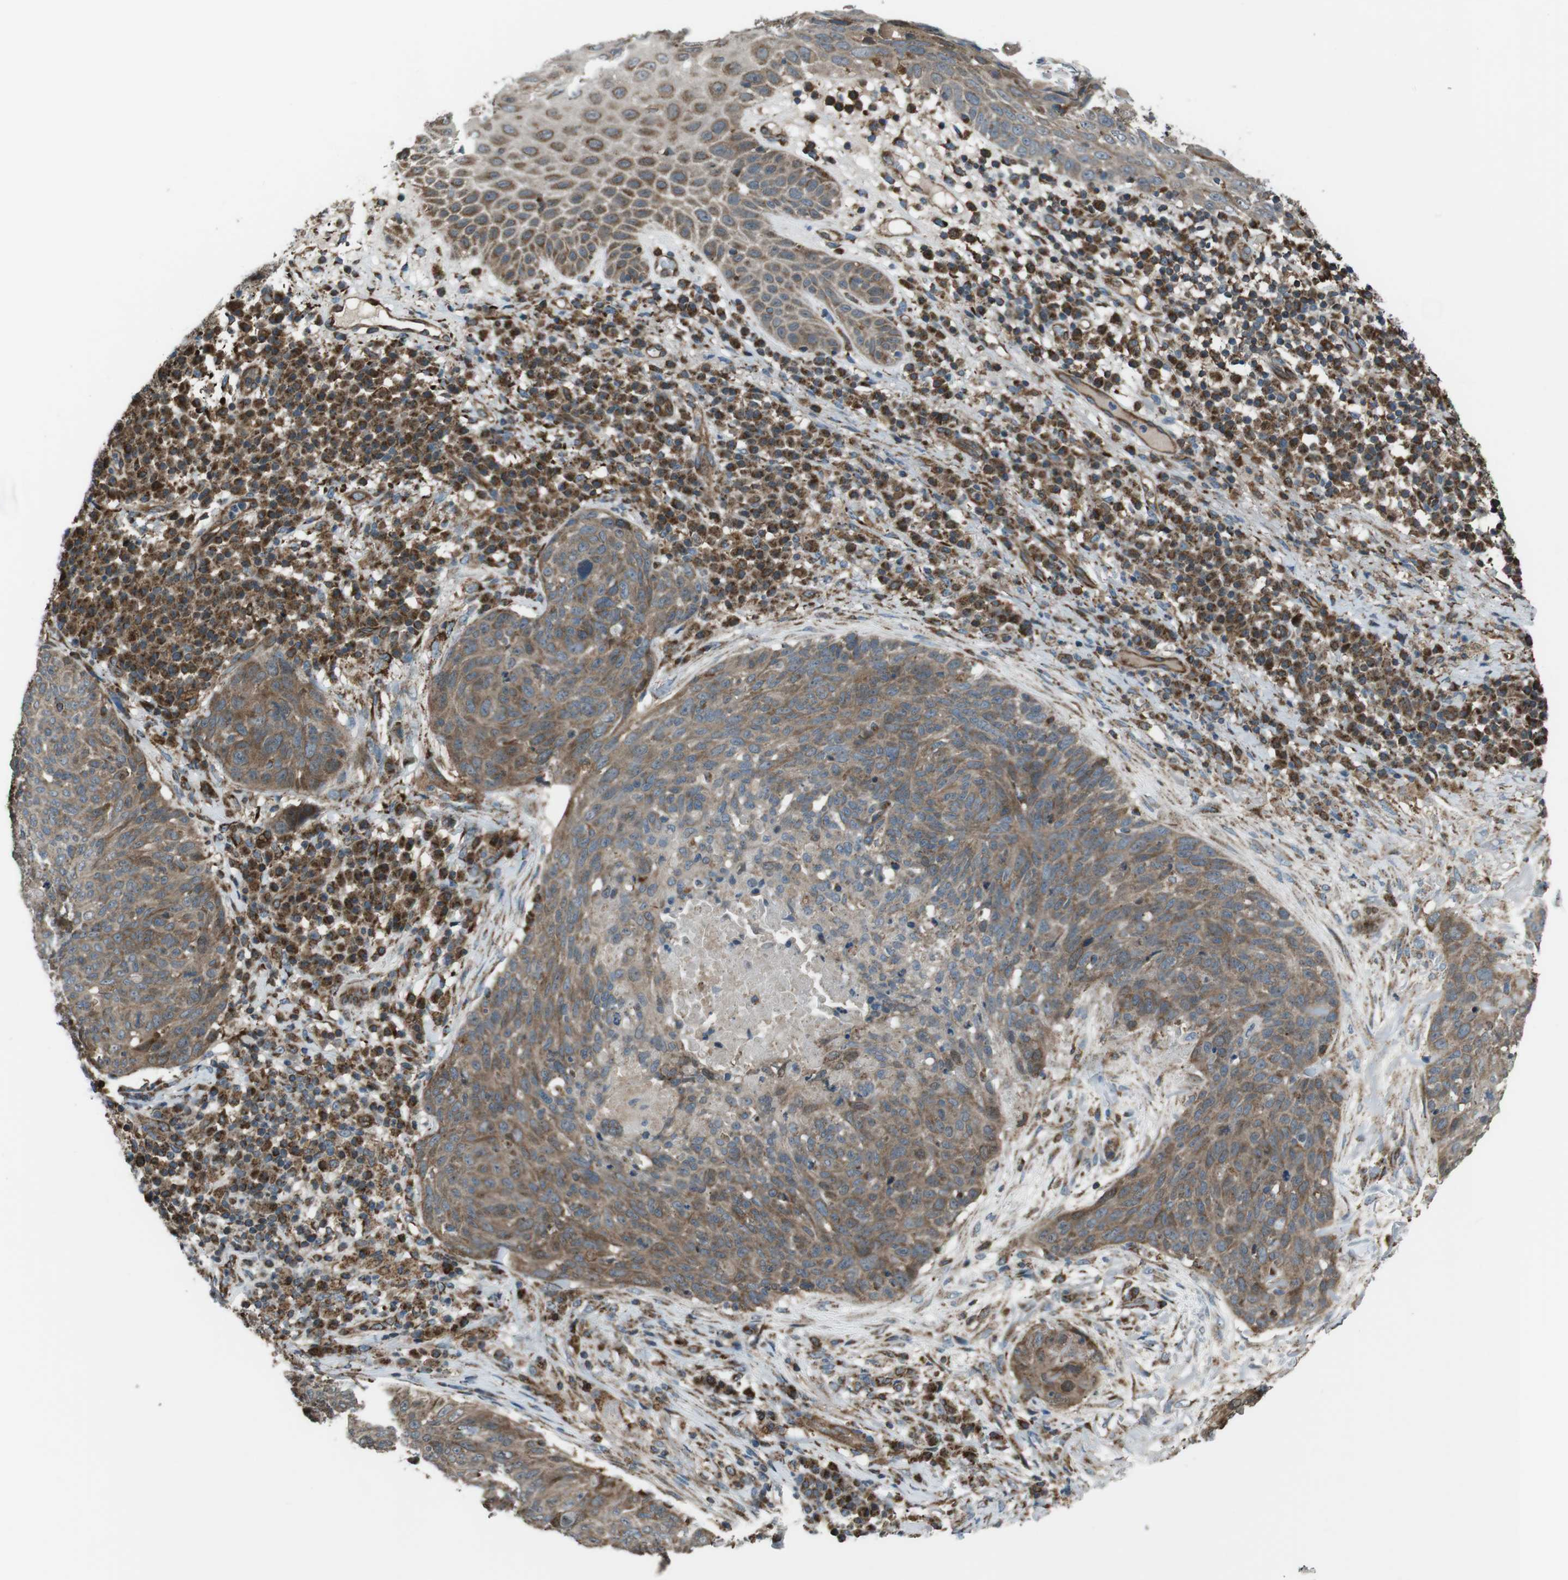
{"staining": {"intensity": "moderate", "quantity": ">75%", "location": "cytoplasmic/membranous"}, "tissue": "skin cancer", "cell_type": "Tumor cells", "image_type": "cancer", "snomed": [{"axis": "morphology", "description": "Squamous cell carcinoma in situ, NOS"}, {"axis": "morphology", "description": "Squamous cell carcinoma, NOS"}, {"axis": "topography", "description": "Skin"}], "caption": "Protein staining of skin cancer tissue reveals moderate cytoplasmic/membranous expression in about >75% of tumor cells. The staining was performed using DAB to visualize the protein expression in brown, while the nuclei were stained in blue with hematoxylin (Magnification: 20x).", "gene": "GIMAP8", "patient": {"sex": "male", "age": 93}}